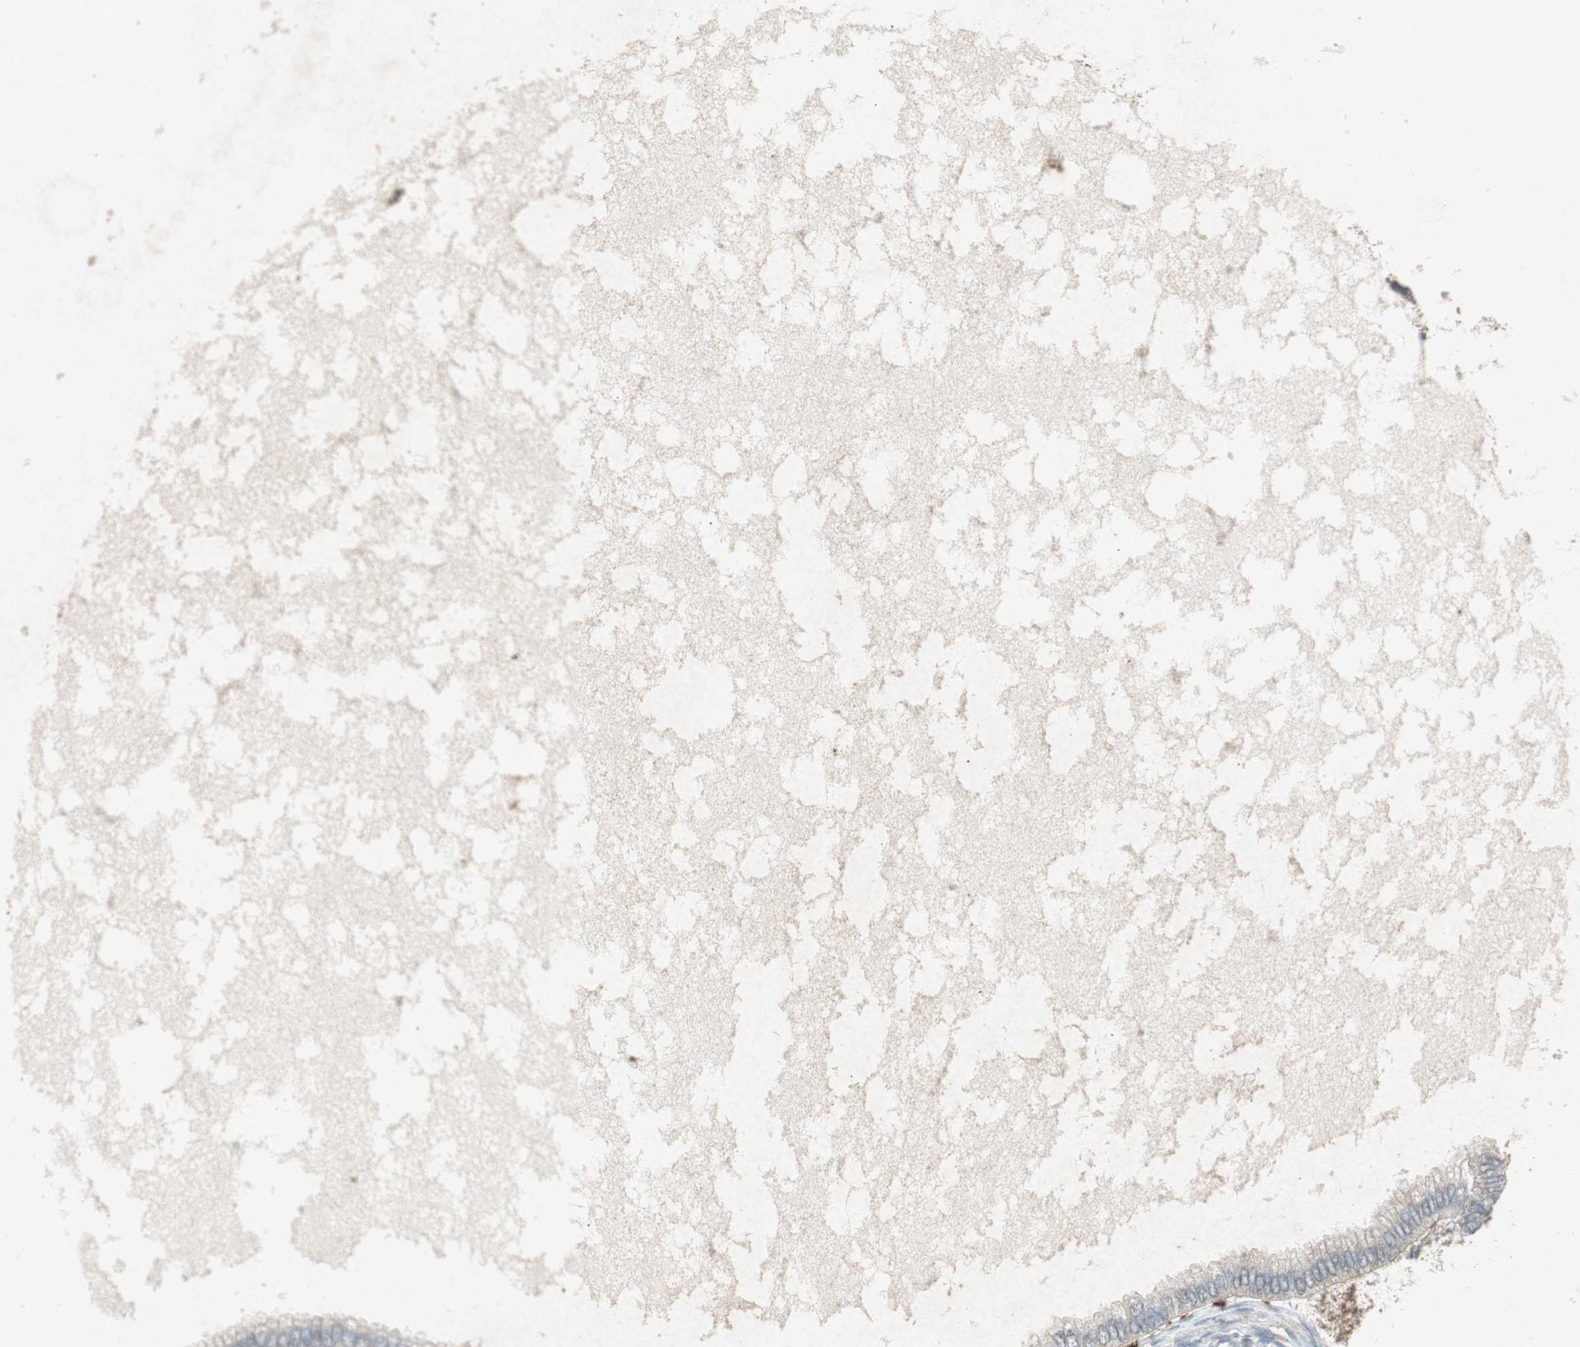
{"staining": {"intensity": "negative", "quantity": "none", "location": "none"}, "tissue": "ovarian cancer", "cell_type": "Tumor cells", "image_type": "cancer", "snomed": [{"axis": "morphology", "description": "Cystadenocarcinoma, mucinous, NOS"}, {"axis": "topography", "description": "Ovary"}], "caption": "High magnification brightfield microscopy of mucinous cystadenocarcinoma (ovarian) stained with DAB (brown) and counterstained with hematoxylin (blue): tumor cells show no significant staining.", "gene": "TYROBP", "patient": {"sex": "female", "age": 80}}